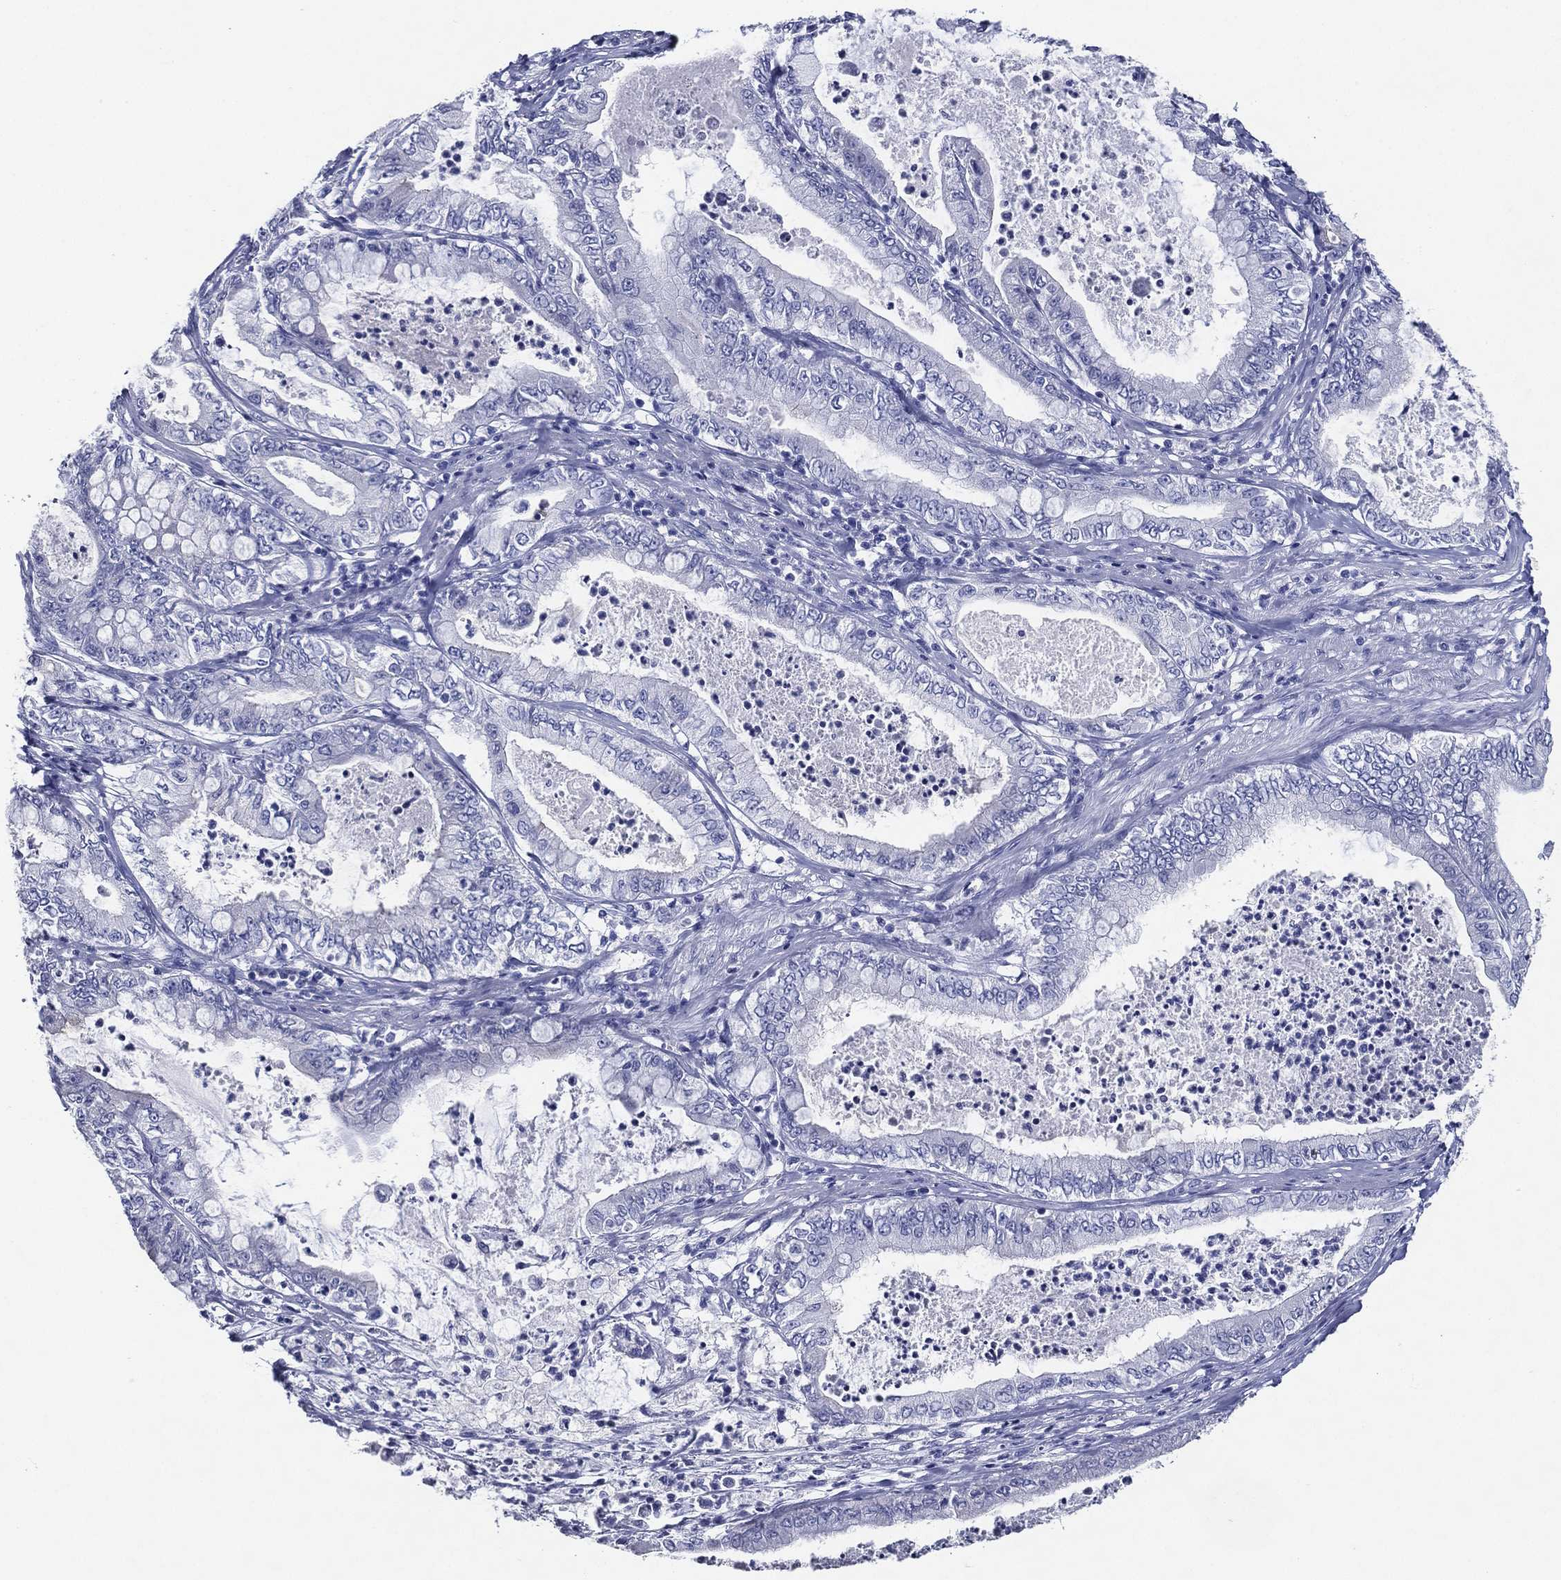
{"staining": {"intensity": "negative", "quantity": "none", "location": "none"}, "tissue": "pancreatic cancer", "cell_type": "Tumor cells", "image_type": "cancer", "snomed": [{"axis": "morphology", "description": "Adenocarcinoma, NOS"}, {"axis": "topography", "description": "Pancreas"}], "caption": "Pancreatic adenocarcinoma stained for a protein using immunohistochemistry shows no positivity tumor cells.", "gene": "ACE2", "patient": {"sex": "male", "age": 71}}